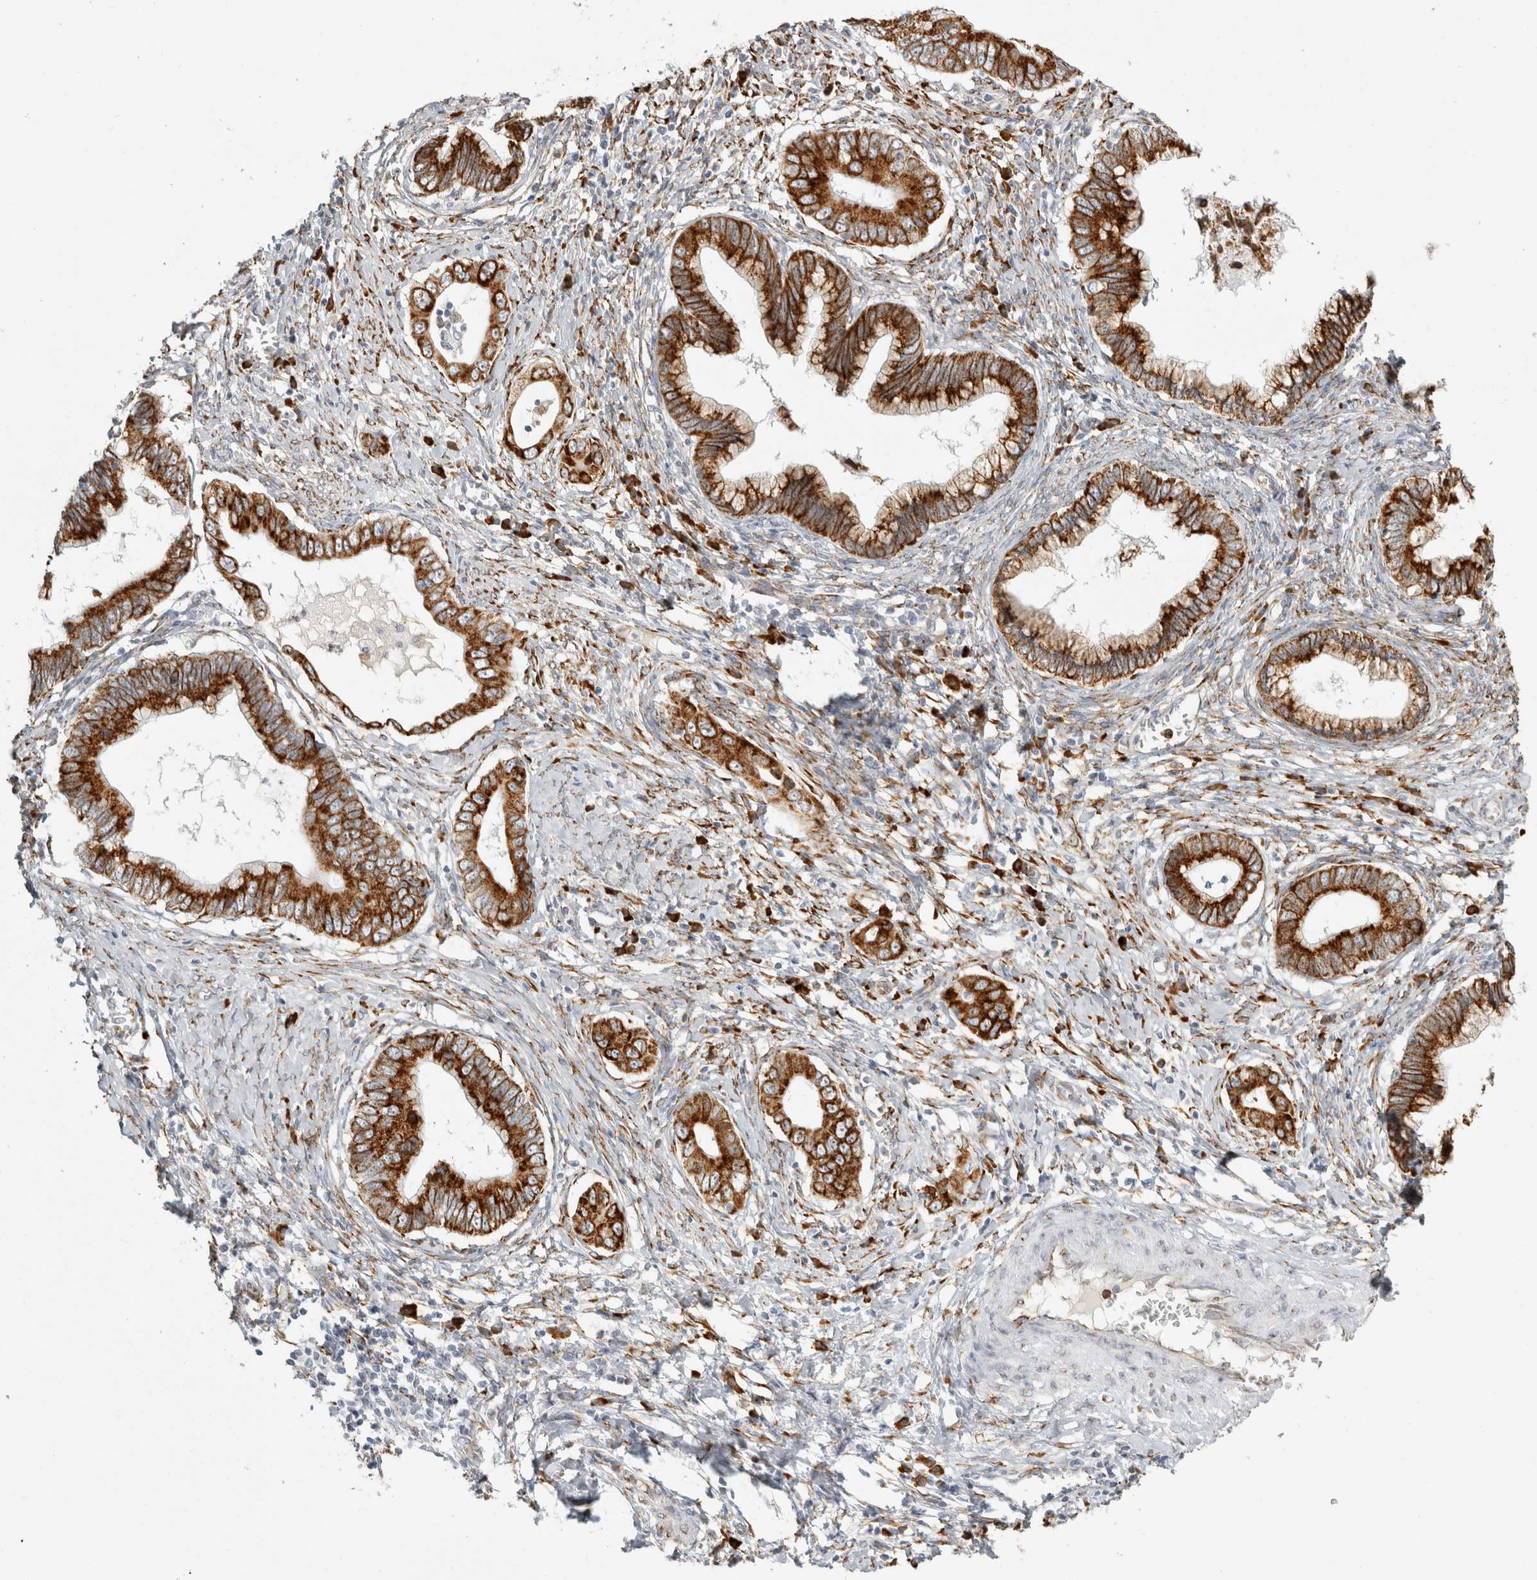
{"staining": {"intensity": "strong", "quantity": ">75%", "location": "cytoplasmic/membranous"}, "tissue": "cervical cancer", "cell_type": "Tumor cells", "image_type": "cancer", "snomed": [{"axis": "morphology", "description": "Adenocarcinoma, NOS"}, {"axis": "topography", "description": "Cervix"}], "caption": "Immunohistochemical staining of human cervical cancer (adenocarcinoma) shows high levels of strong cytoplasmic/membranous protein staining in approximately >75% of tumor cells.", "gene": "OSTN", "patient": {"sex": "female", "age": 44}}